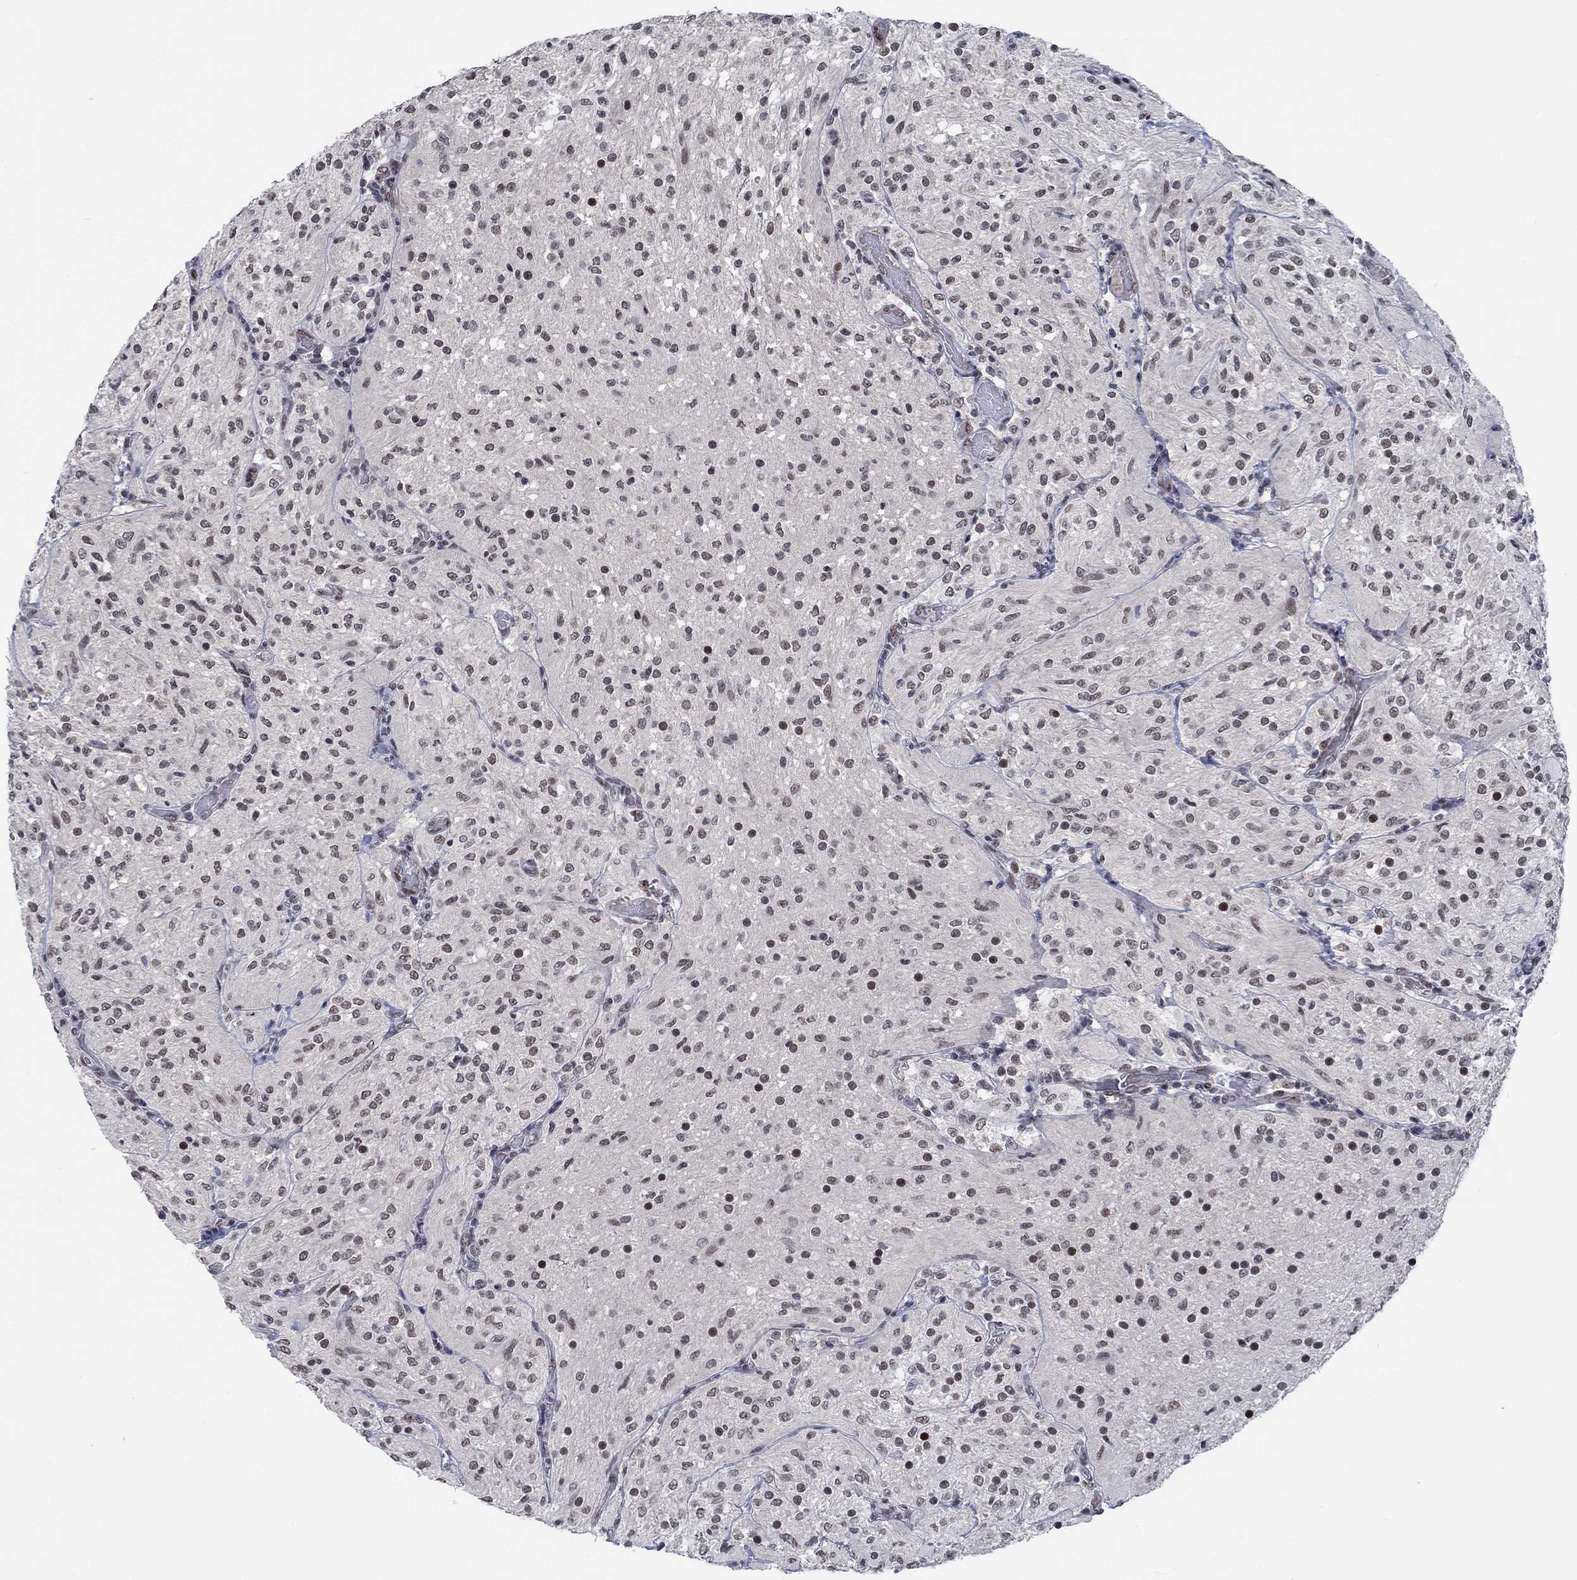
{"staining": {"intensity": "negative", "quantity": "none", "location": "none"}, "tissue": "glioma", "cell_type": "Tumor cells", "image_type": "cancer", "snomed": [{"axis": "morphology", "description": "Glioma, malignant, Low grade"}, {"axis": "topography", "description": "Brain"}], "caption": "An immunohistochemistry image of glioma is shown. There is no staining in tumor cells of glioma.", "gene": "HTN1", "patient": {"sex": "male", "age": 3}}